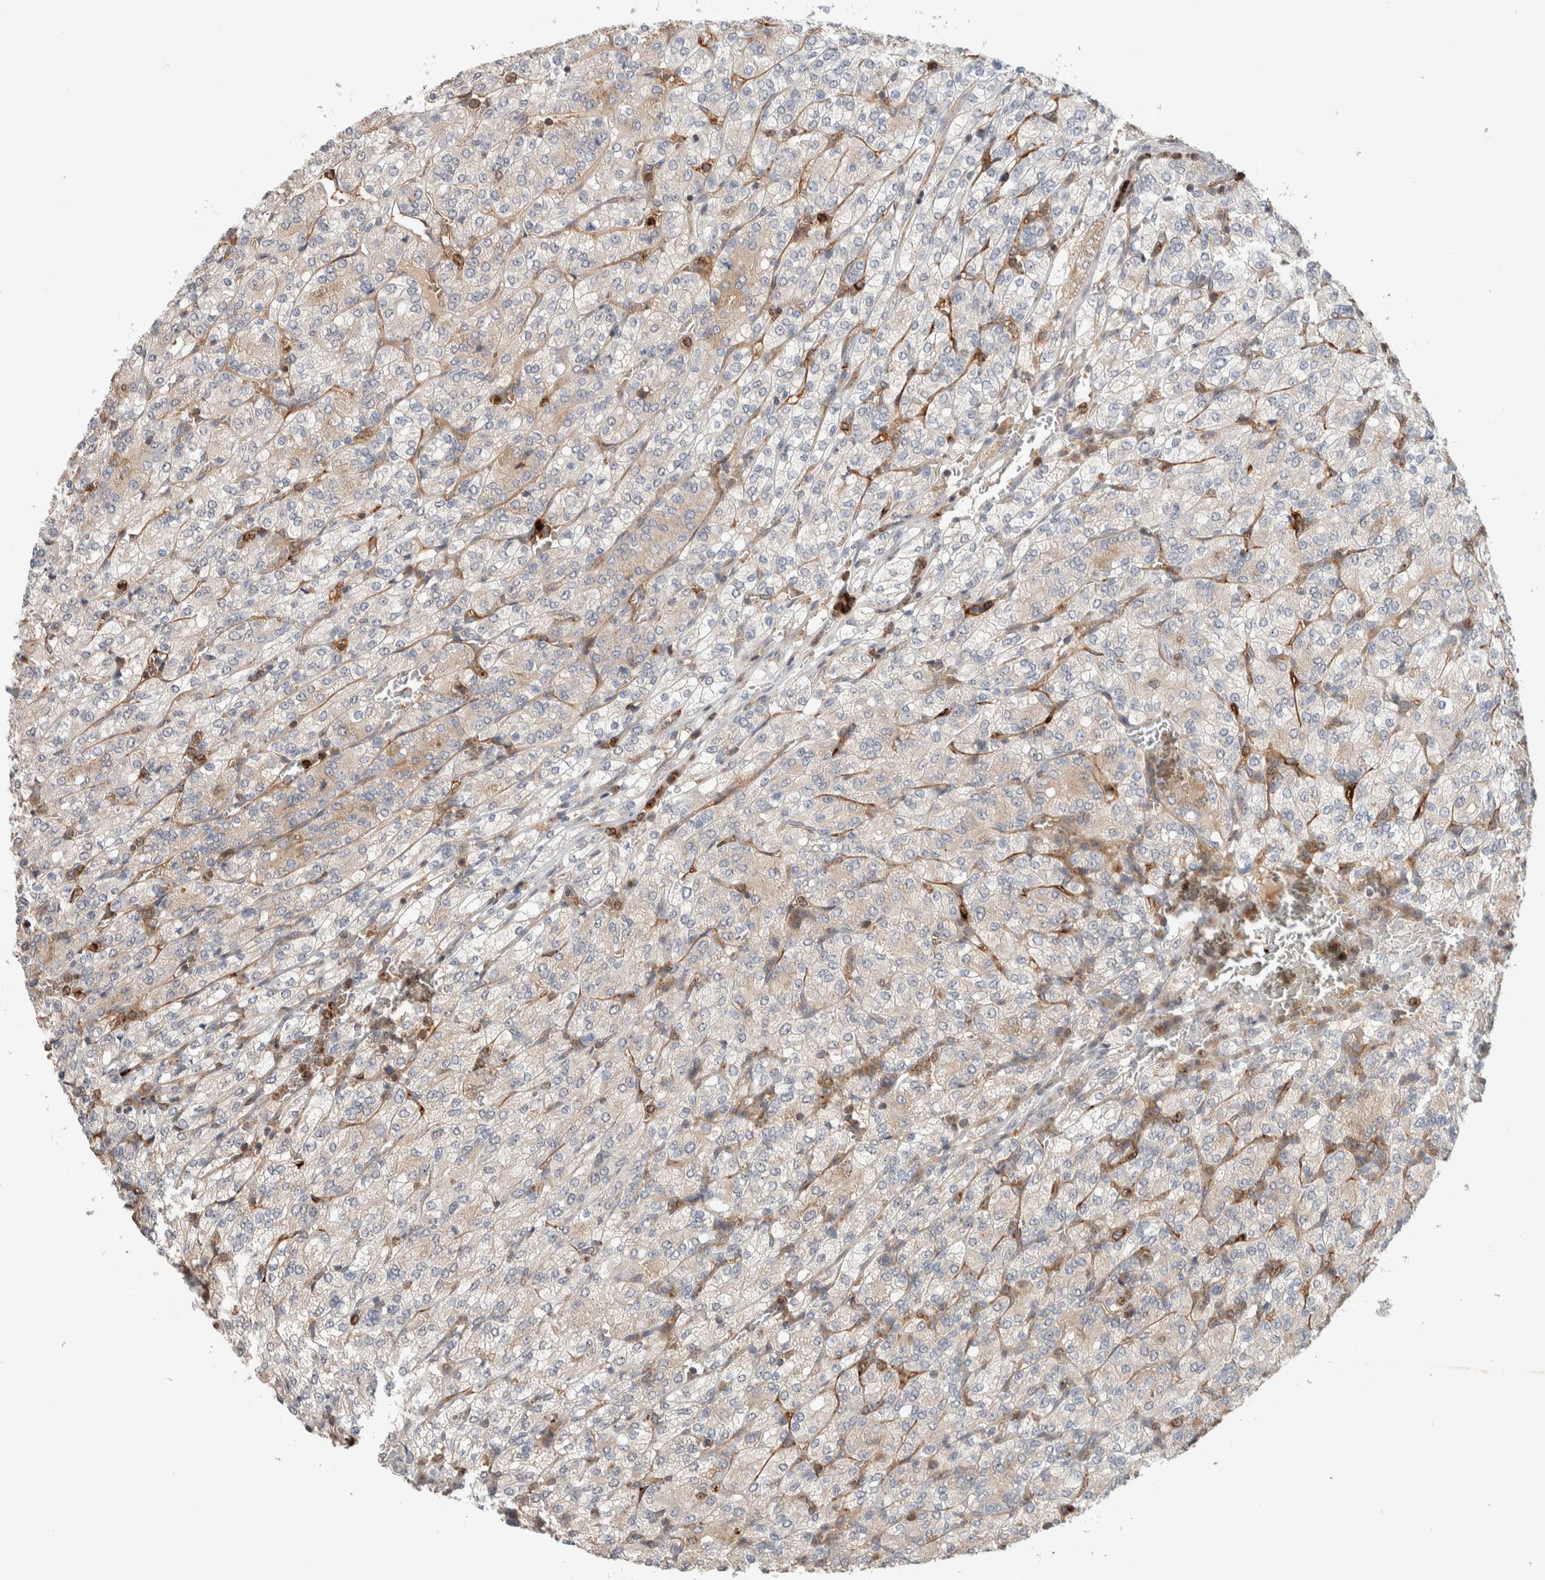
{"staining": {"intensity": "weak", "quantity": "25%-75%", "location": "cytoplasmic/membranous"}, "tissue": "renal cancer", "cell_type": "Tumor cells", "image_type": "cancer", "snomed": [{"axis": "morphology", "description": "Adenocarcinoma, NOS"}, {"axis": "topography", "description": "Kidney"}], "caption": "IHC histopathology image of neoplastic tissue: renal cancer (adenocarcinoma) stained using immunohistochemistry exhibits low levels of weak protein expression localized specifically in the cytoplasmic/membranous of tumor cells, appearing as a cytoplasmic/membranous brown color.", "gene": "VPS53", "patient": {"sex": "male", "age": 77}}